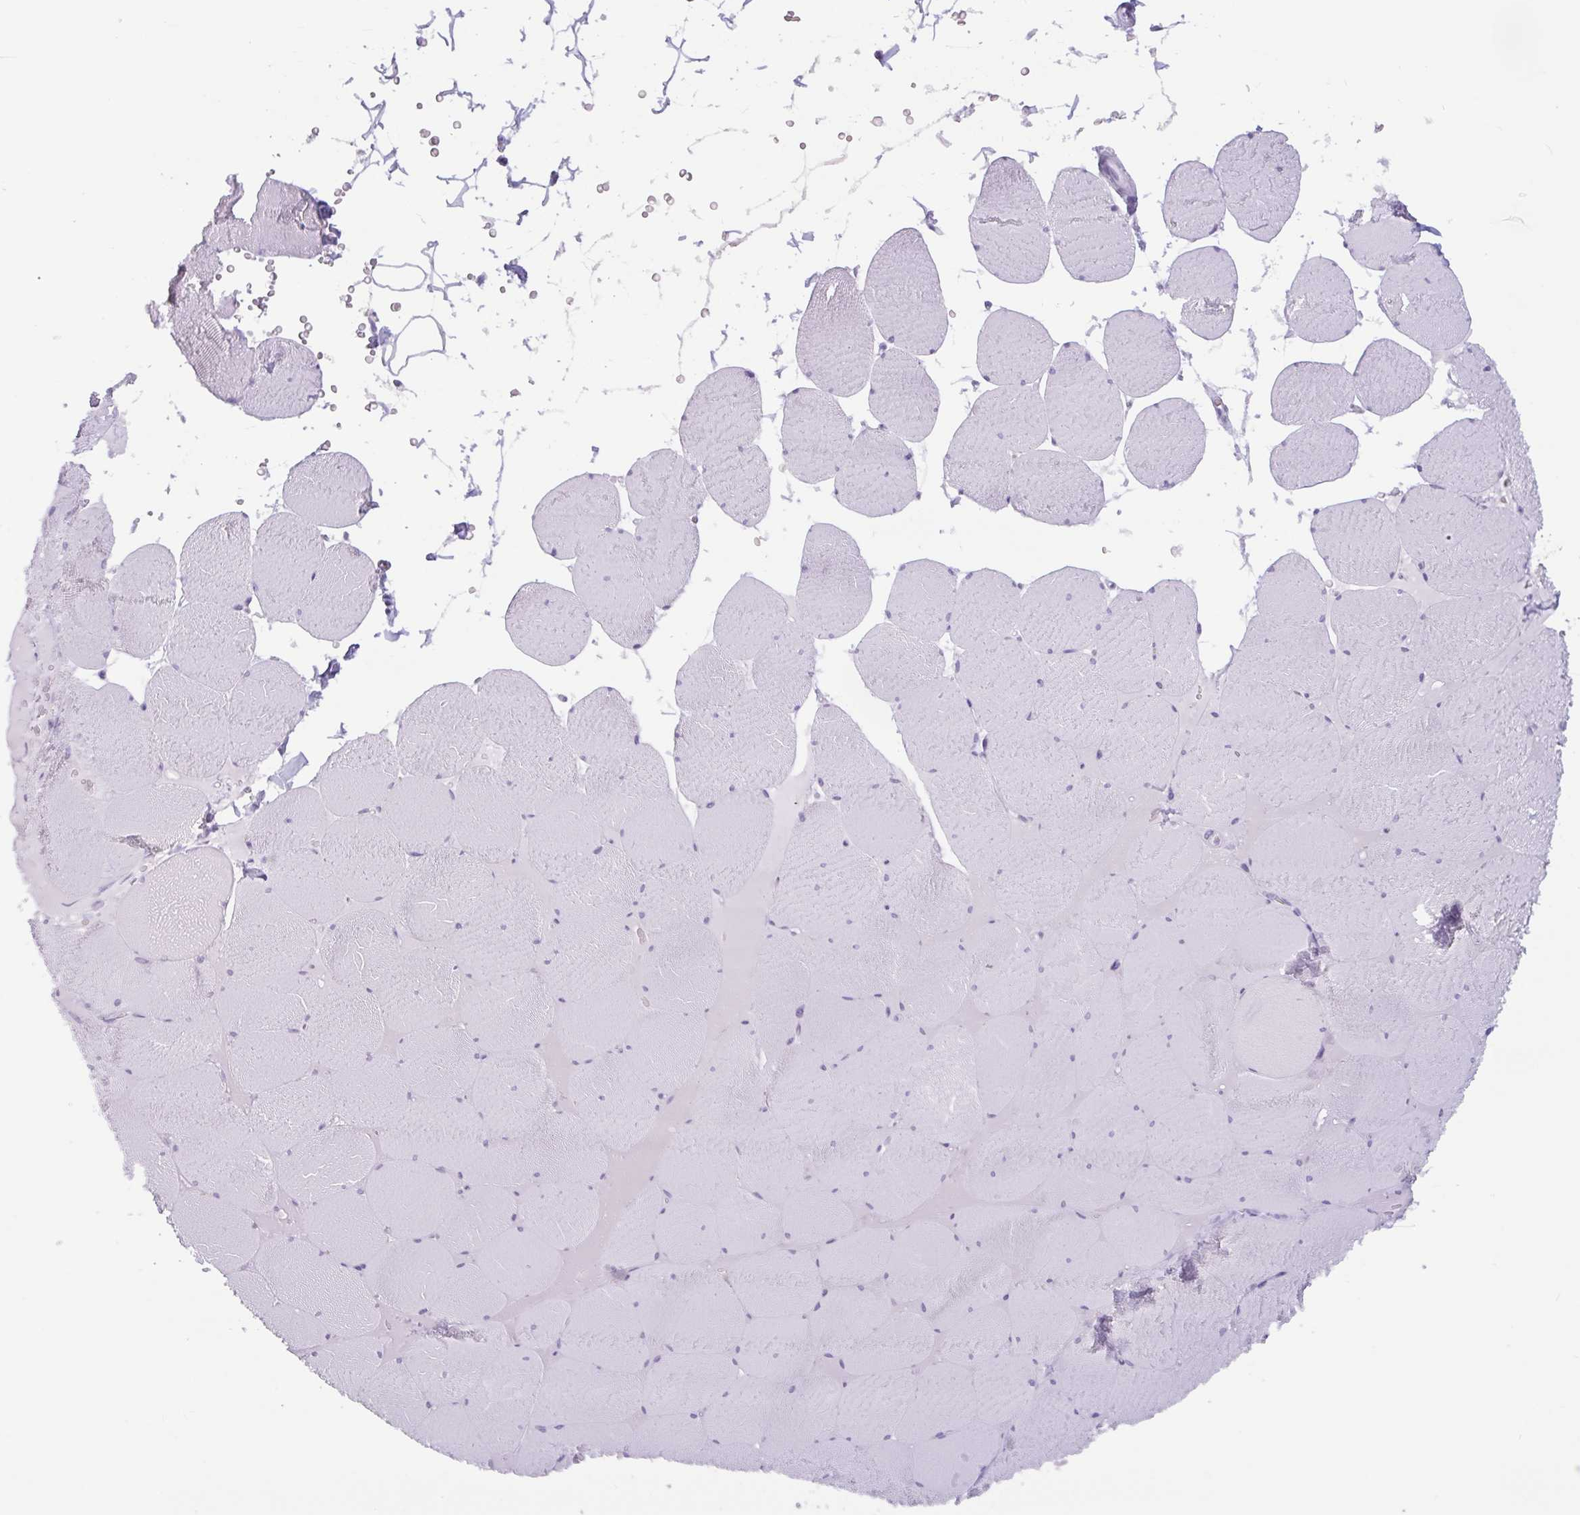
{"staining": {"intensity": "negative", "quantity": "none", "location": "none"}, "tissue": "skeletal muscle", "cell_type": "Myocytes", "image_type": "normal", "snomed": [{"axis": "morphology", "description": "Normal tissue, NOS"}, {"axis": "topography", "description": "Skeletal muscle"}, {"axis": "topography", "description": "Head-Neck"}], "caption": "This is an immunohistochemistry image of benign human skeletal muscle. There is no positivity in myocytes.", "gene": "CTSE", "patient": {"sex": "male", "age": 66}}